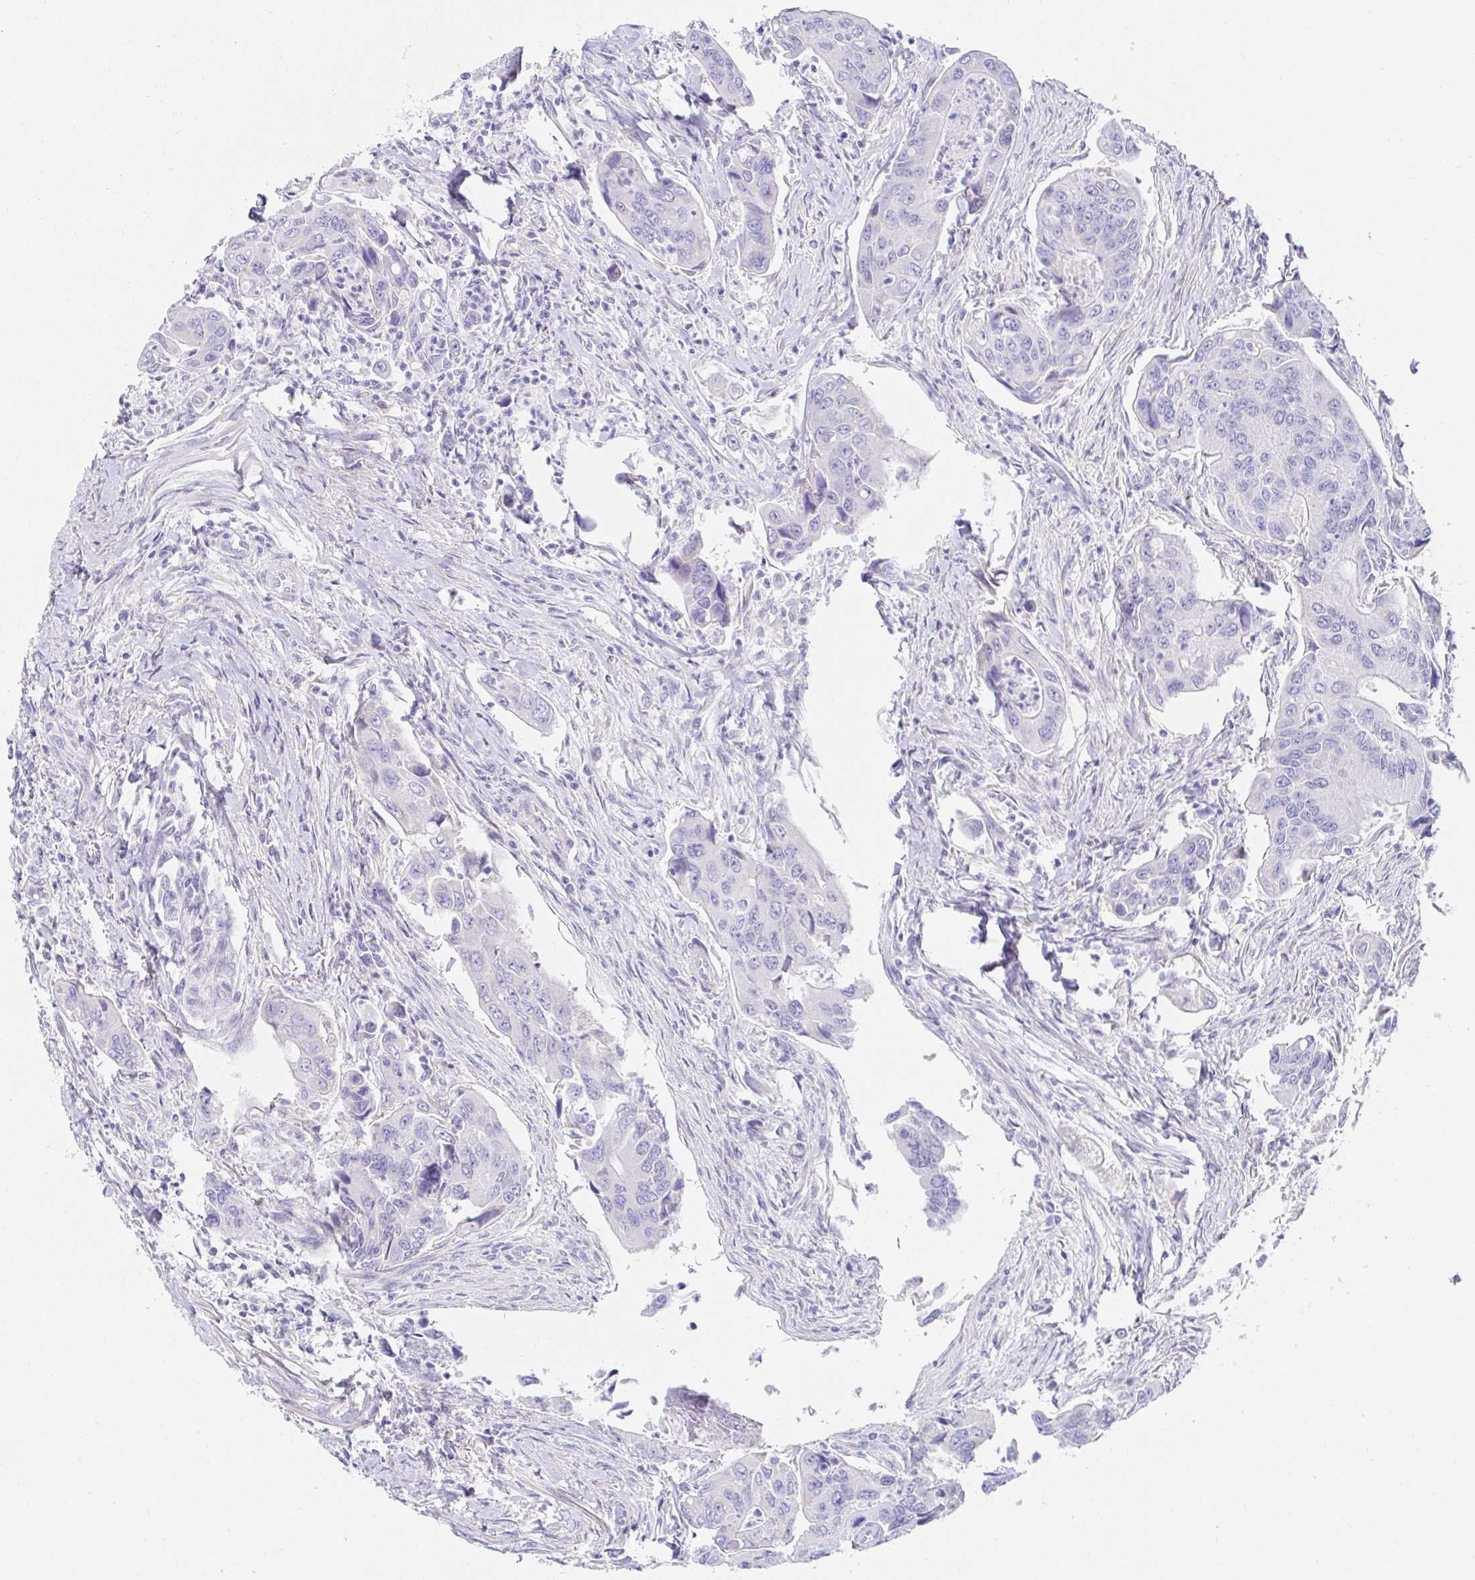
{"staining": {"intensity": "negative", "quantity": "none", "location": "none"}, "tissue": "colorectal cancer", "cell_type": "Tumor cells", "image_type": "cancer", "snomed": [{"axis": "morphology", "description": "Adenocarcinoma, NOS"}, {"axis": "topography", "description": "Colon"}], "caption": "Colorectal adenocarcinoma was stained to show a protein in brown. There is no significant positivity in tumor cells.", "gene": "C4orf17", "patient": {"sex": "female", "age": 67}}